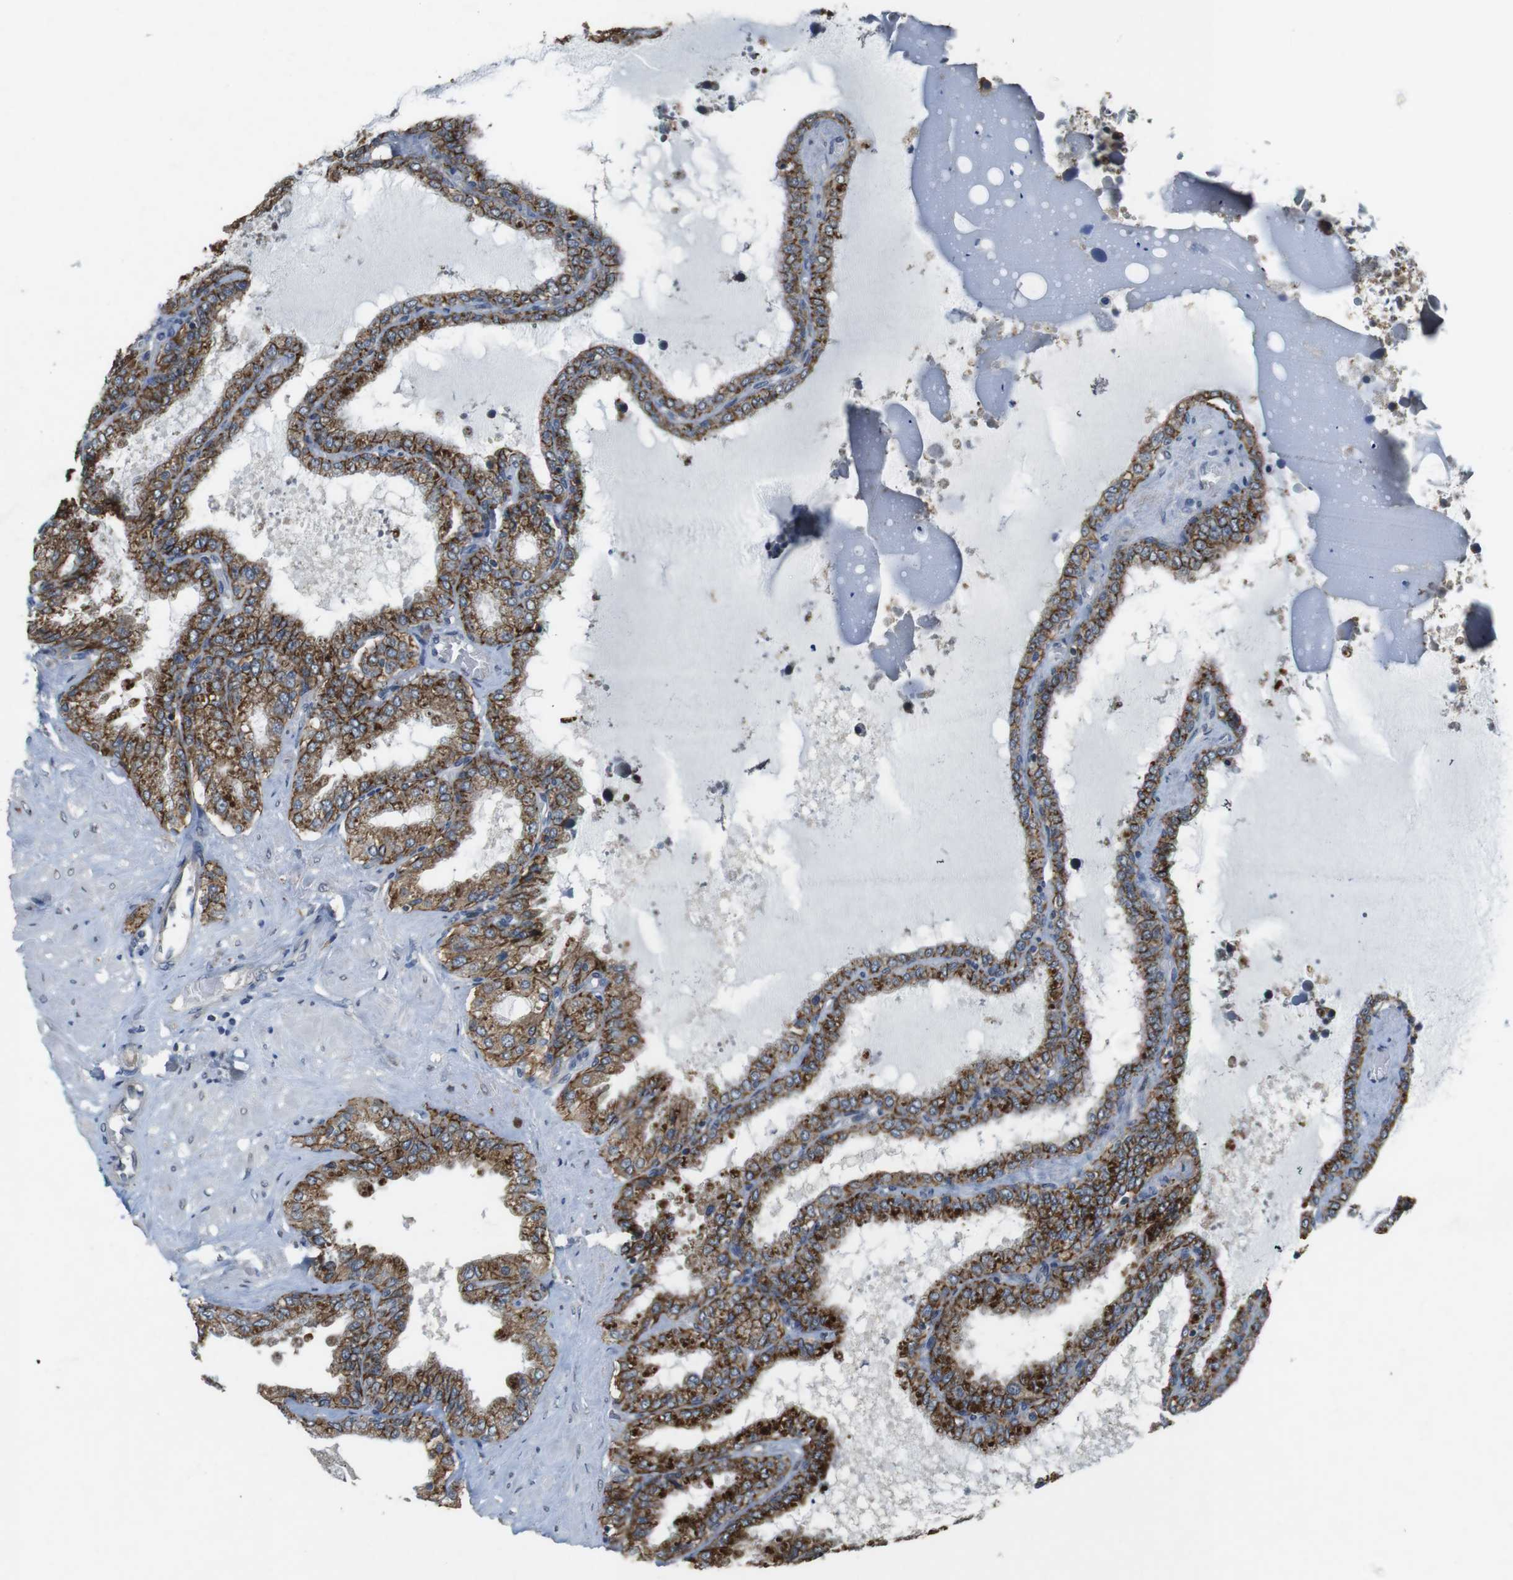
{"staining": {"intensity": "moderate", "quantity": ">75%", "location": "cytoplasmic/membranous"}, "tissue": "seminal vesicle", "cell_type": "Glandular cells", "image_type": "normal", "snomed": [{"axis": "morphology", "description": "Normal tissue, NOS"}, {"axis": "topography", "description": "Seminal veicle"}], "caption": "Immunohistochemical staining of normal seminal vesicle displays >75% levels of moderate cytoplasmic/membranous protein staining in about >75% of glandular cells. Using DAB (3,3'-diaminobenzidine) (brown) and hematoxylin (blue) stains, captured at high magnification using brightfield microscopy.", "gene": "CLDN7", "patient": {"sex": "male", "age": 46}}